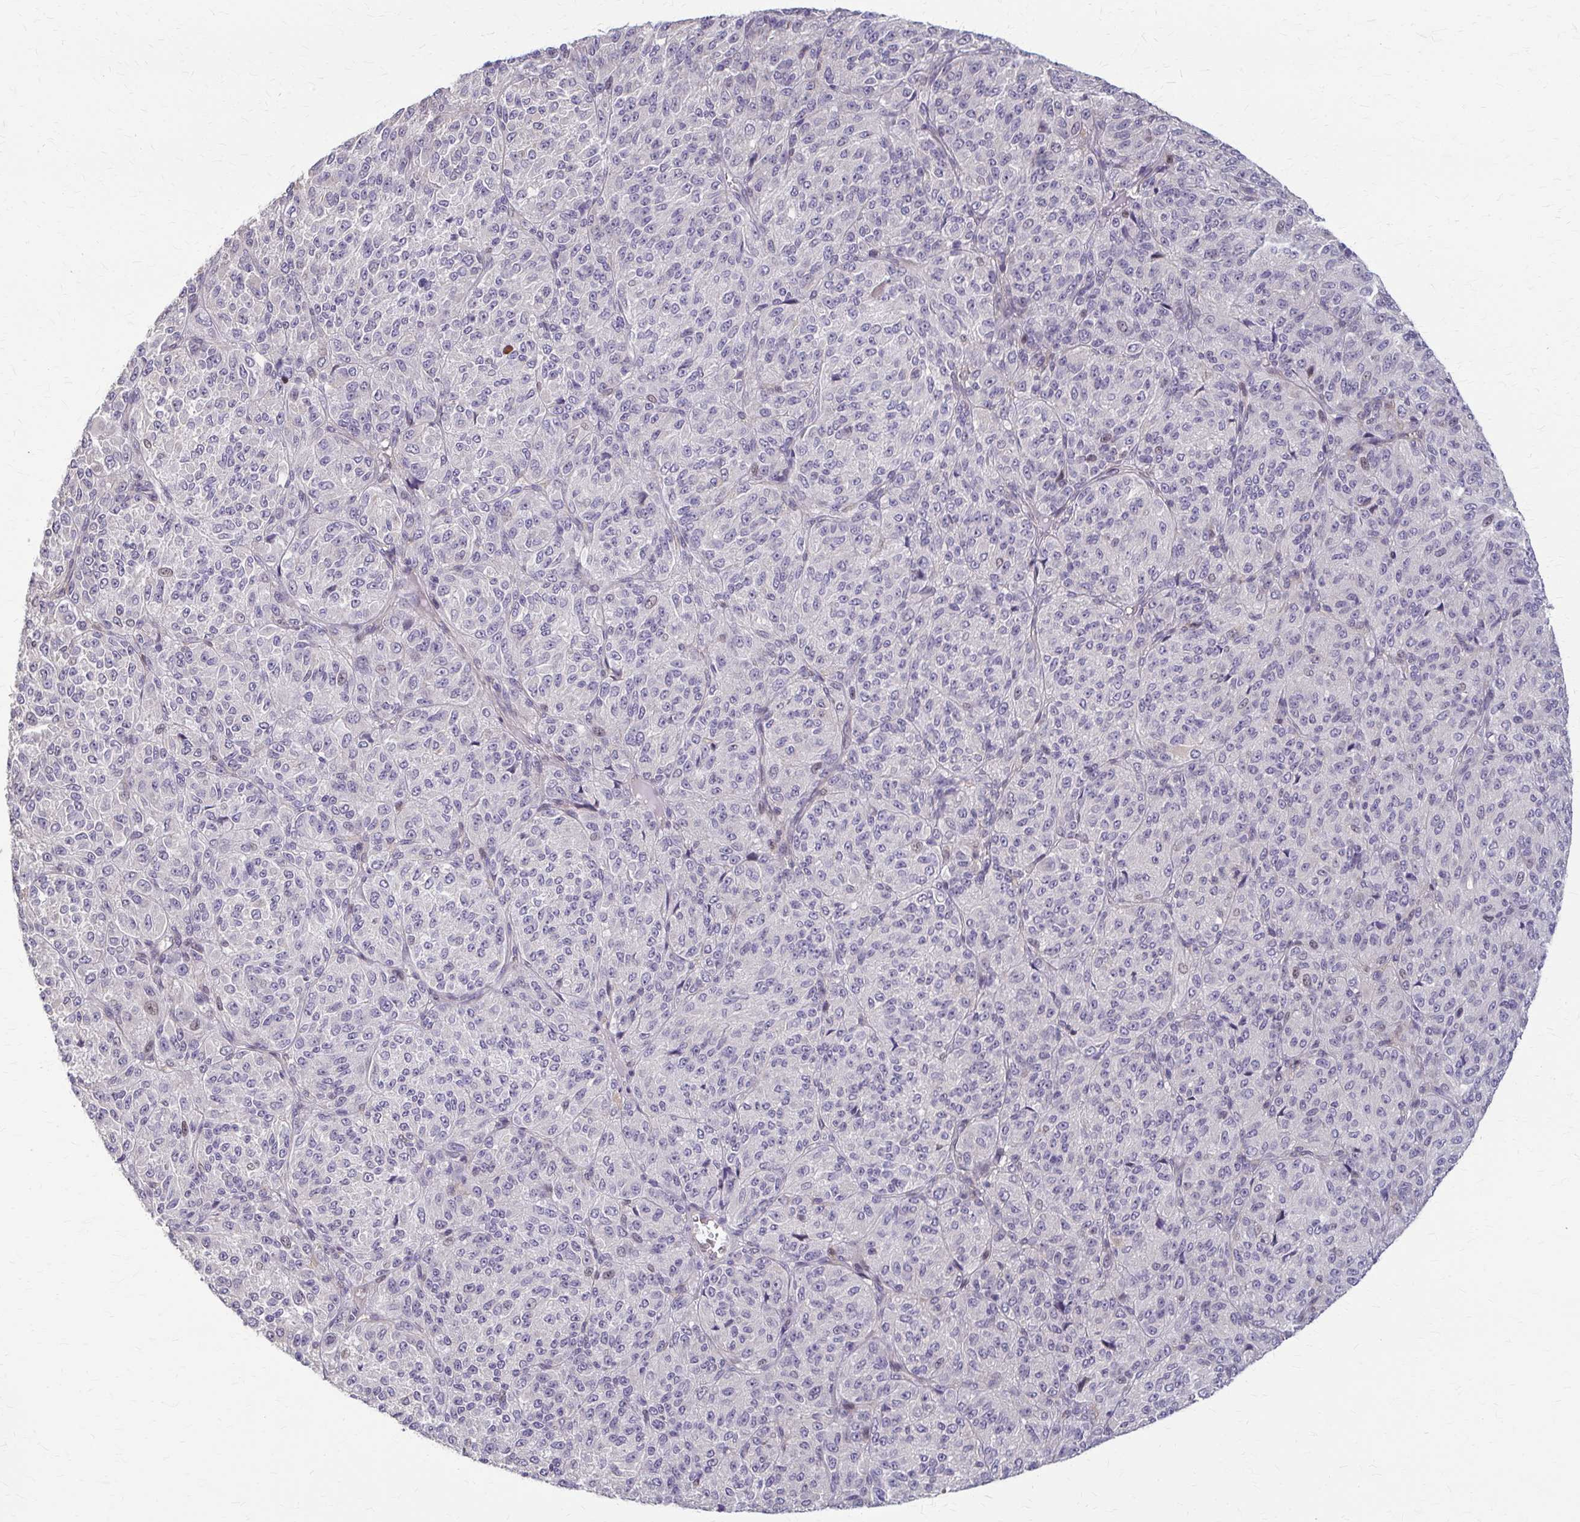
{"staining": {"intensity": "negative", "quantity": "none", "location": "none"}, "tissue": "melanoma", "cell_type": "Tumor cells", "image_type": "cancer", "snomed": [{"axis": "morphology", "description": "Malignant melanoma, Metastatic site"}, {"axis": "topography", "description": "Brain"}], "caption": "Immunohistochemistry image of neoplastic tissue: malignant melanoma (metastatic site) stained with DAB (3,3'-diaminobenzidine) exhibits no significant protein positivity in tumor cells.", "gene": "ZNF34", "patient": {"sex": "female", "age": 56}}